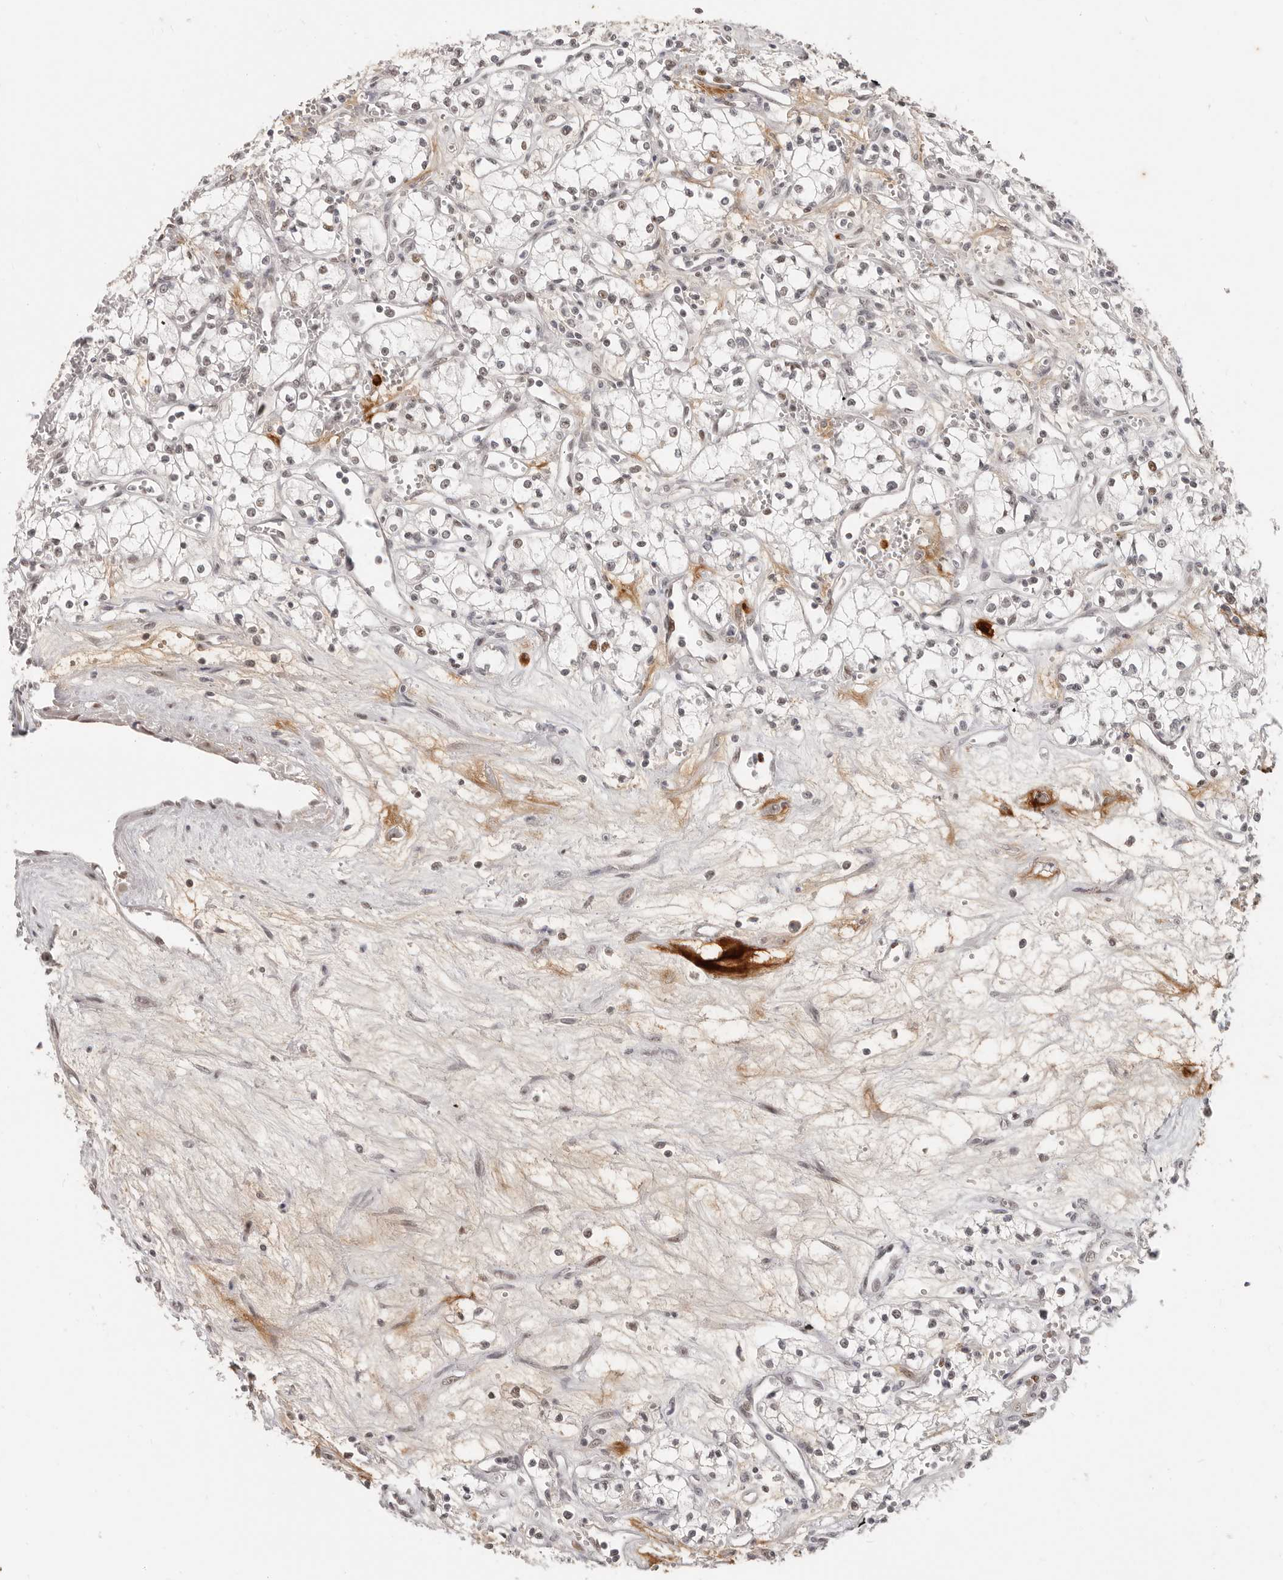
{"staining": {"intensity": "weak", "quantity": "<25%", "location": "nuclear"}, "tissue": "renal cancer", "cell_type": "Tumor cells", "image_type": "cancer", "snomed": [{"axis": "morphology", "description": "Adenocarcinoma, NOS"}, {"axis": "topography", "description": "Kidney"}], "caption": "An image of renal adenocarcinoma stained for a protein shows no brown staining in tumor cells.", "gene": "RFC2", "patient": {"sex": "male", "age": 59}}